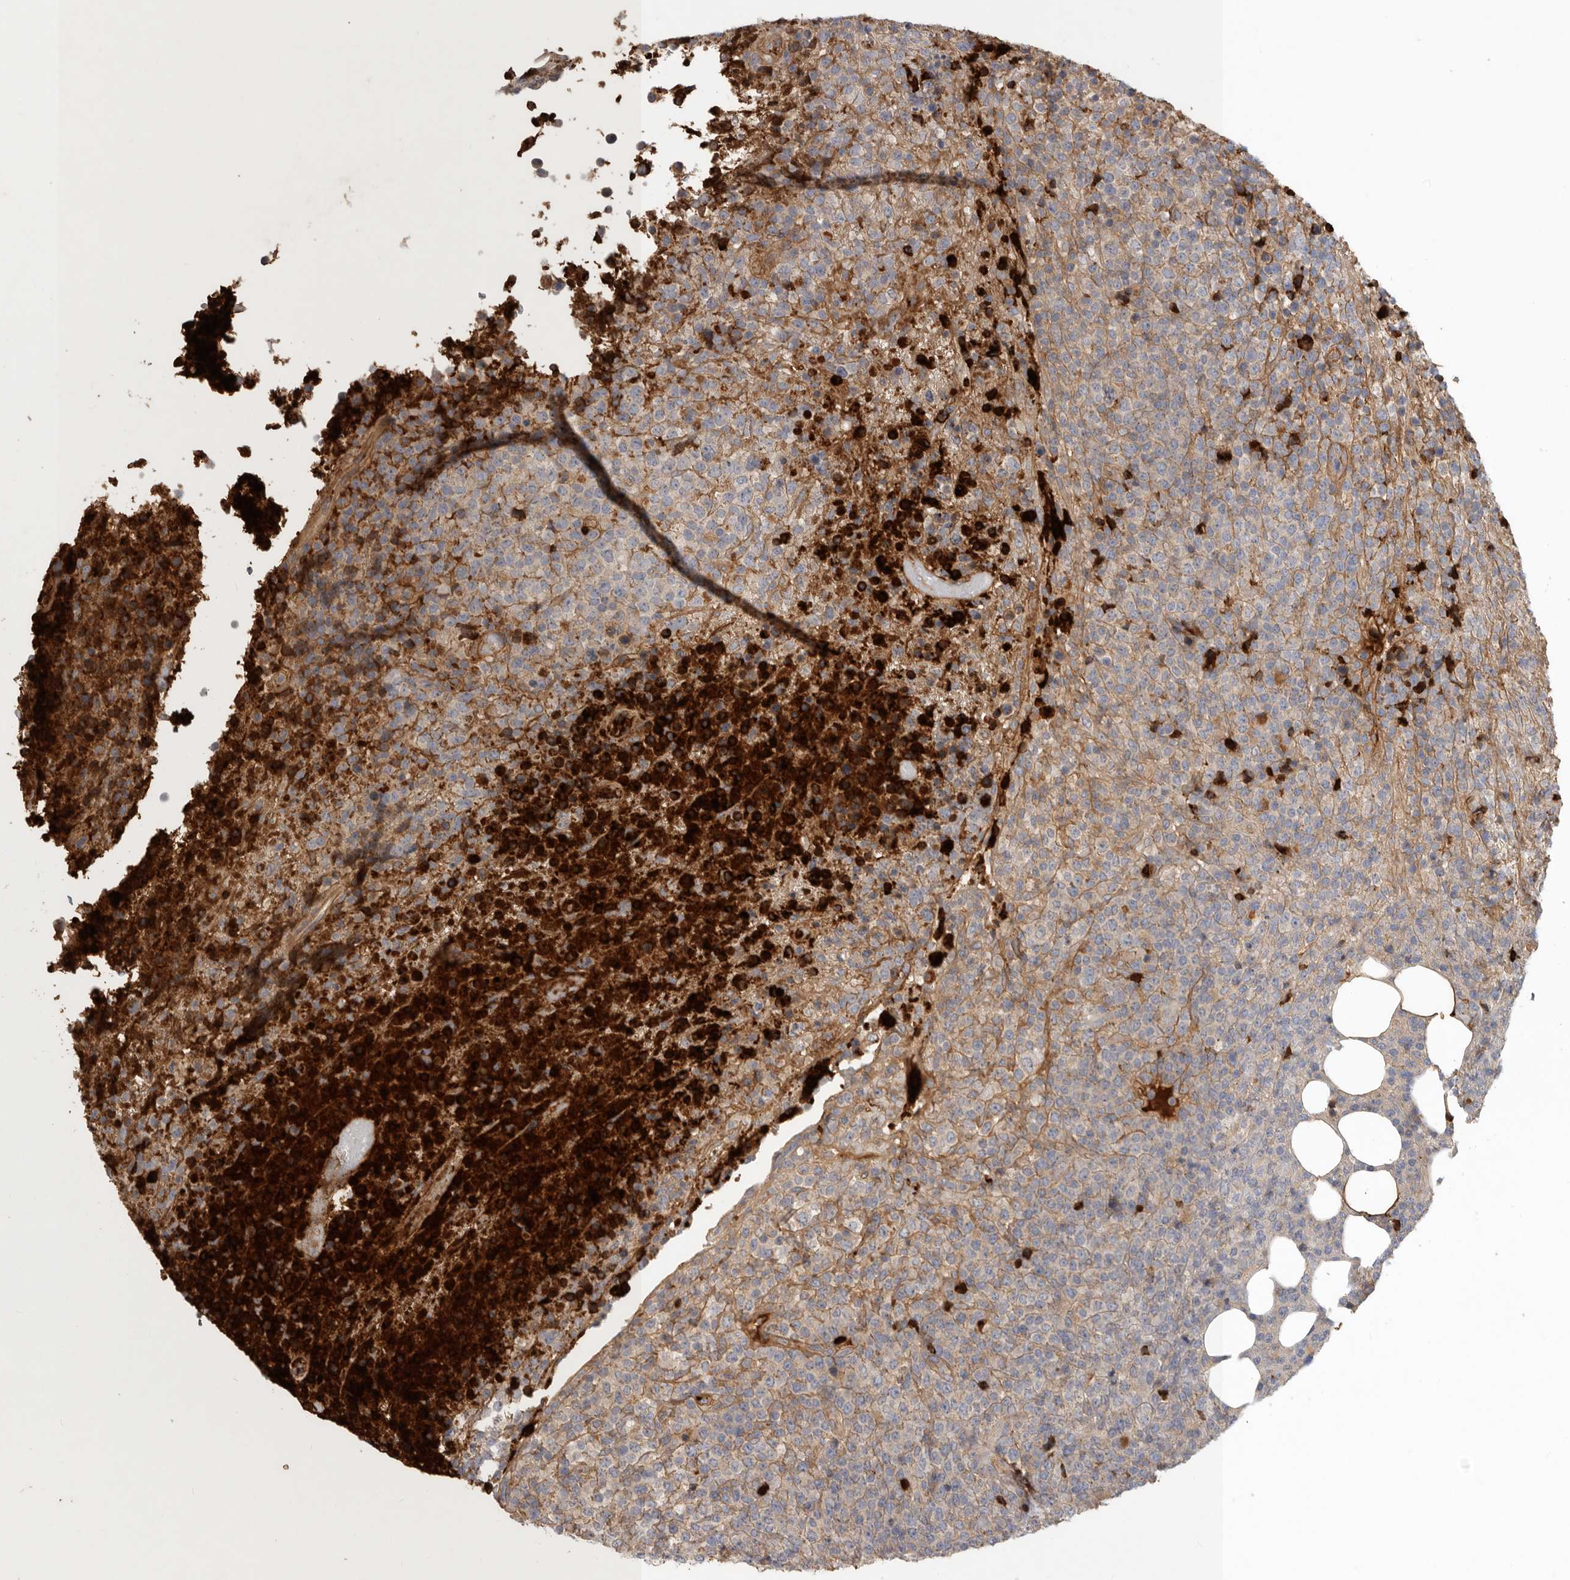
{"staining": {"intensity": "negative", "quantity": "none", "location": "none"}, "tissue": "lymphoma", "cell_type": "Tumor cells", "image_type": "cancer", "snomed": [{"axis": "morphology", "description": "Malignant lymphoma, non-Hodgkin's type, High grade"}, {"axis": "topography", "description": "Lymph node"}], "caption": "DAB immunohistochemical staining of high-grade malignant lymphoma, non-Hodgkin's type demonstrates no significant positivity in tumor cells.", "gene": "MLPH", "patient": {"sex": "male", "age": 13}}